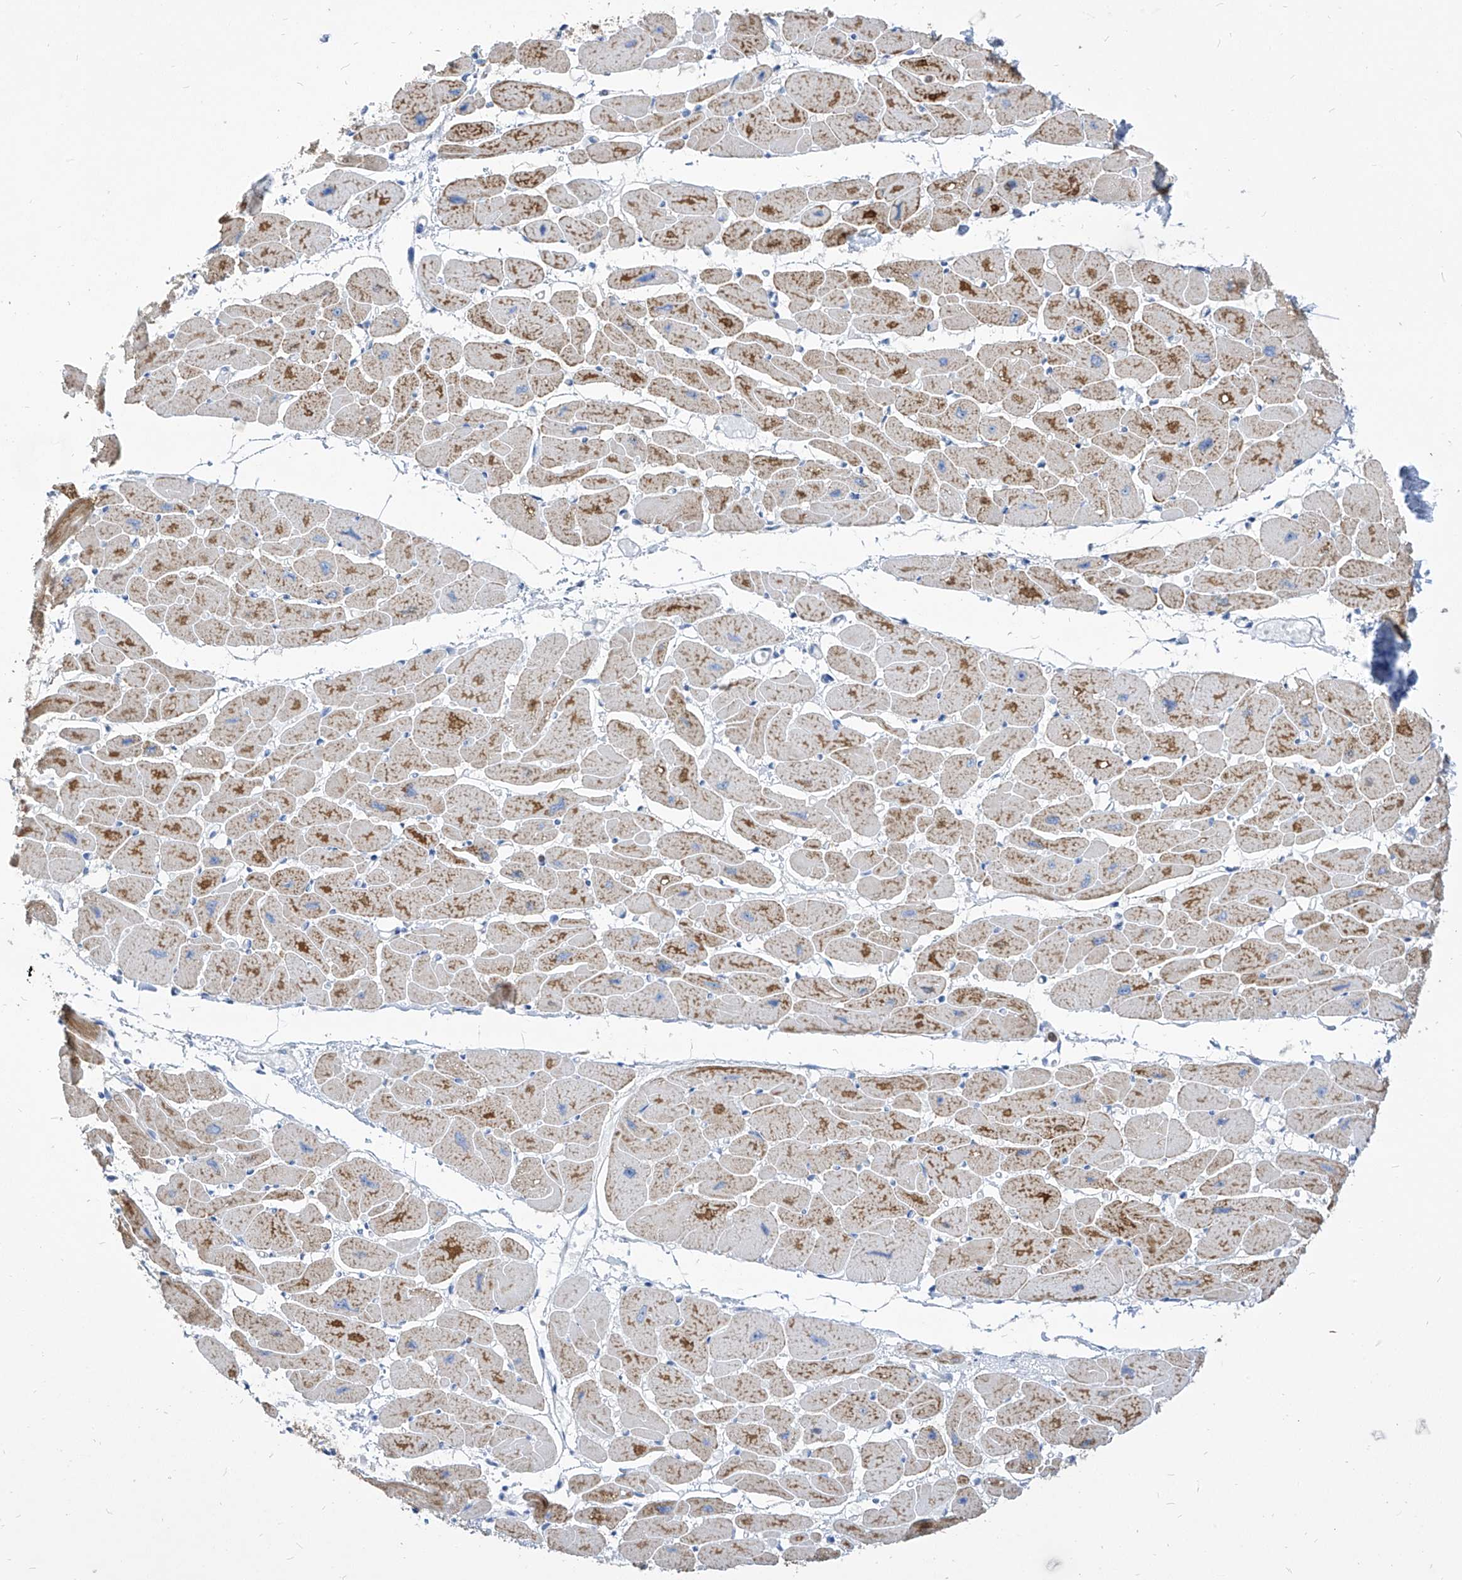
{"staining": {"intensity": "strong", "quantity": "25%-75%", "location": "cytoplasmic/membranous"}, "tissue": "heart muscle", "cell_type": "Cardiomyocytes", "image_type": "normal", "snomed": [{"axis": "morphology", "description": "Normal tissue, NOS"}, {"axis": "topography", "description": "Heart"}], "caption": "Protein staining by immunohistochemistry (IHC) demonstrates strong cytoplasmic/membranous positivity in approximately 25%-75% of cardiomyocytes in unremarkable heart muscle. The staining is performed using DAB (3,3'-diaminobenzidine) brown chromogen to label protein expression. The nuclei are counter-stained blue using hematoxylin.", "gene": "COQ3", "patient": {"sex": "female", "age": 54}}